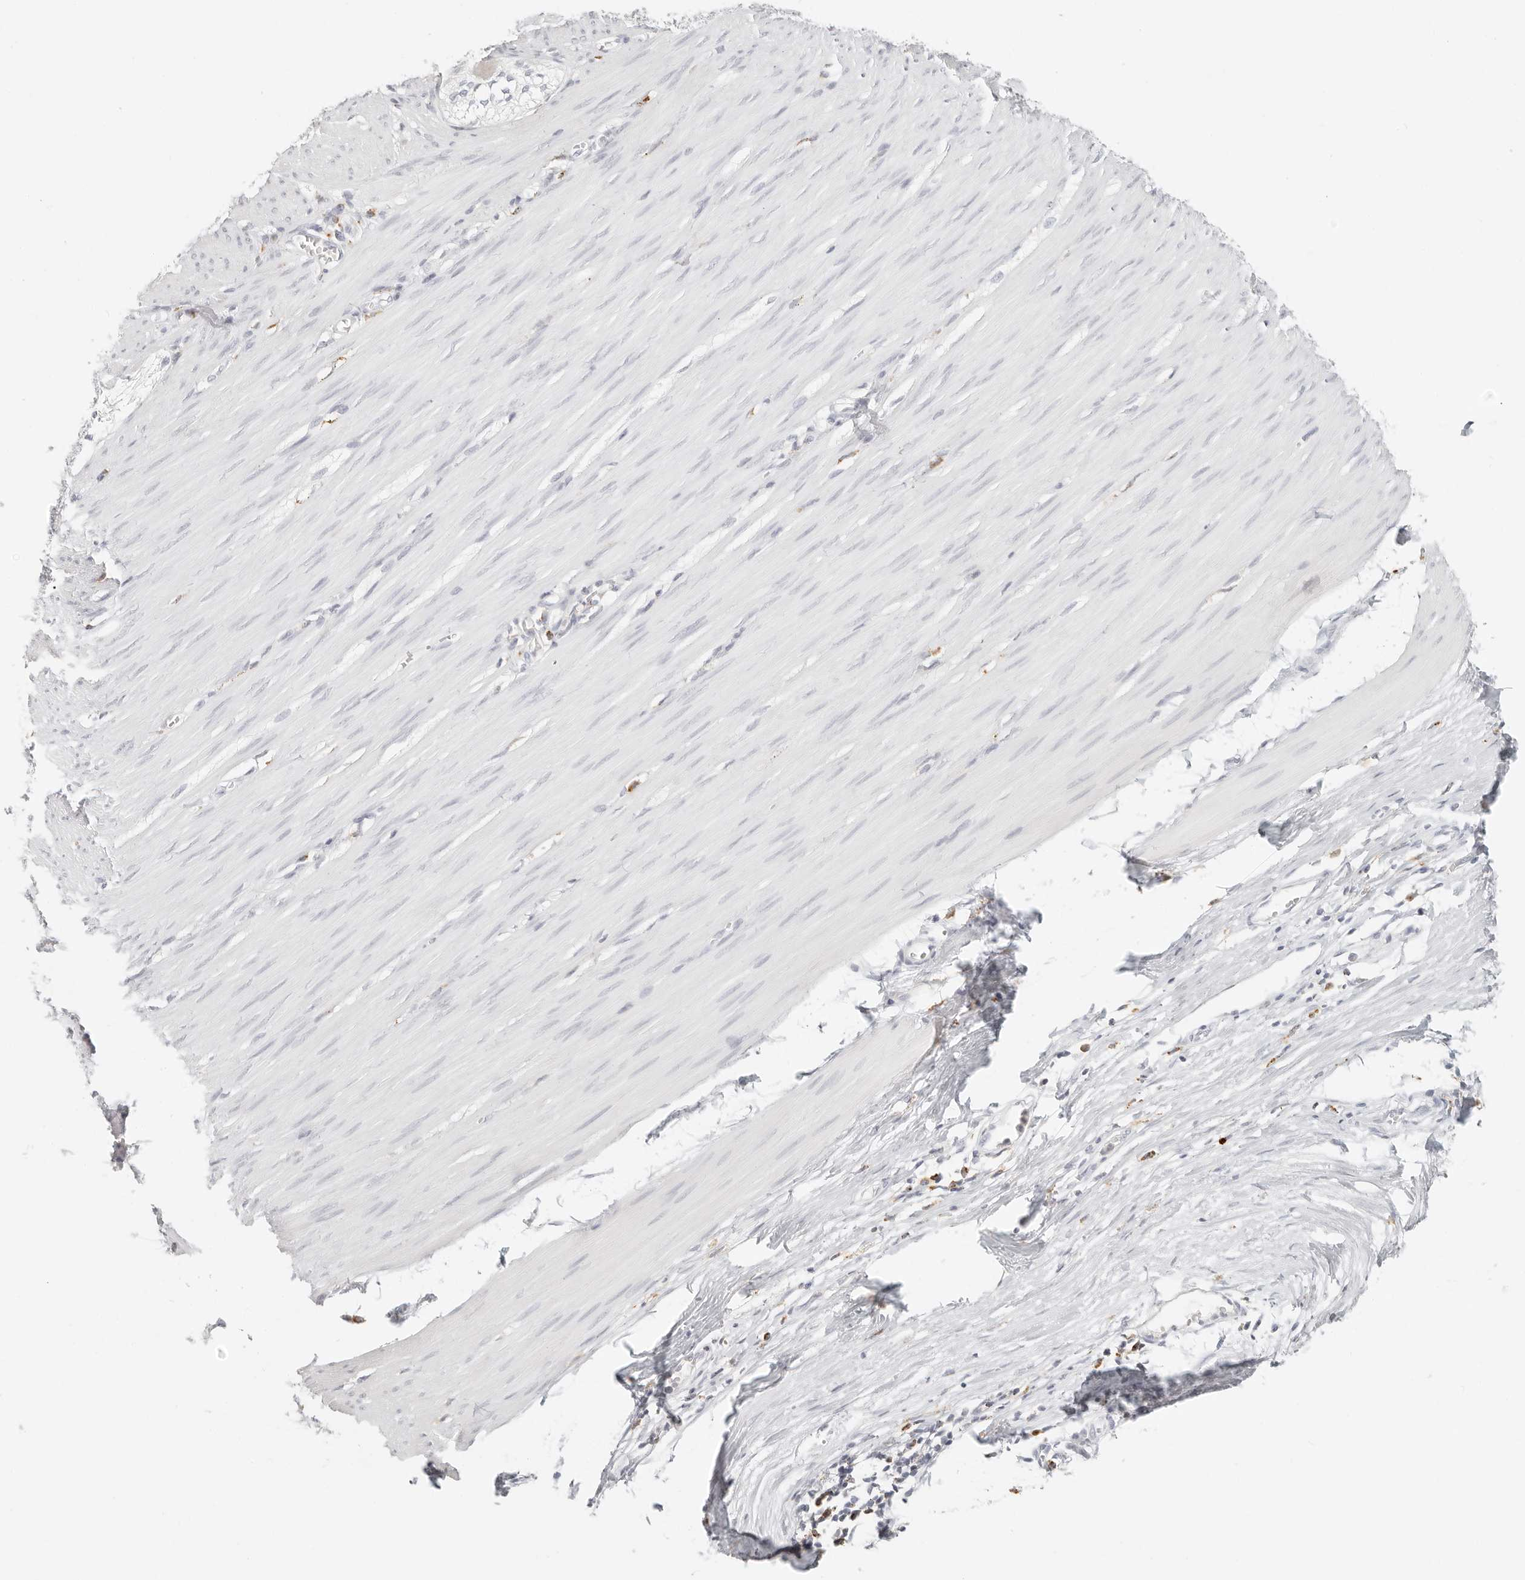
{"staining": {"intensity": "negative", "quantity": "none", "location": "none"}, "tissue": "smooth muscle", "cell_type": "Smooth muscle cells", "image_type": "normal", "snomed": [{"axis": "morphology", "description": "Normal tissue, NOS"}, {"axis": "morphology", "description": "Adenocarcinoma, NOS"}, {"axis": "topography", "description": "Colon"}, {"axis": "topography", "description": "Peripheral nerve tissue"}], "caption": "IHC of unremarkable smooth muscle demonstrates no positivity in smooth muscle cells.", "gene": "RNASET2", "patient": {"sex": "male", "age": 14}}